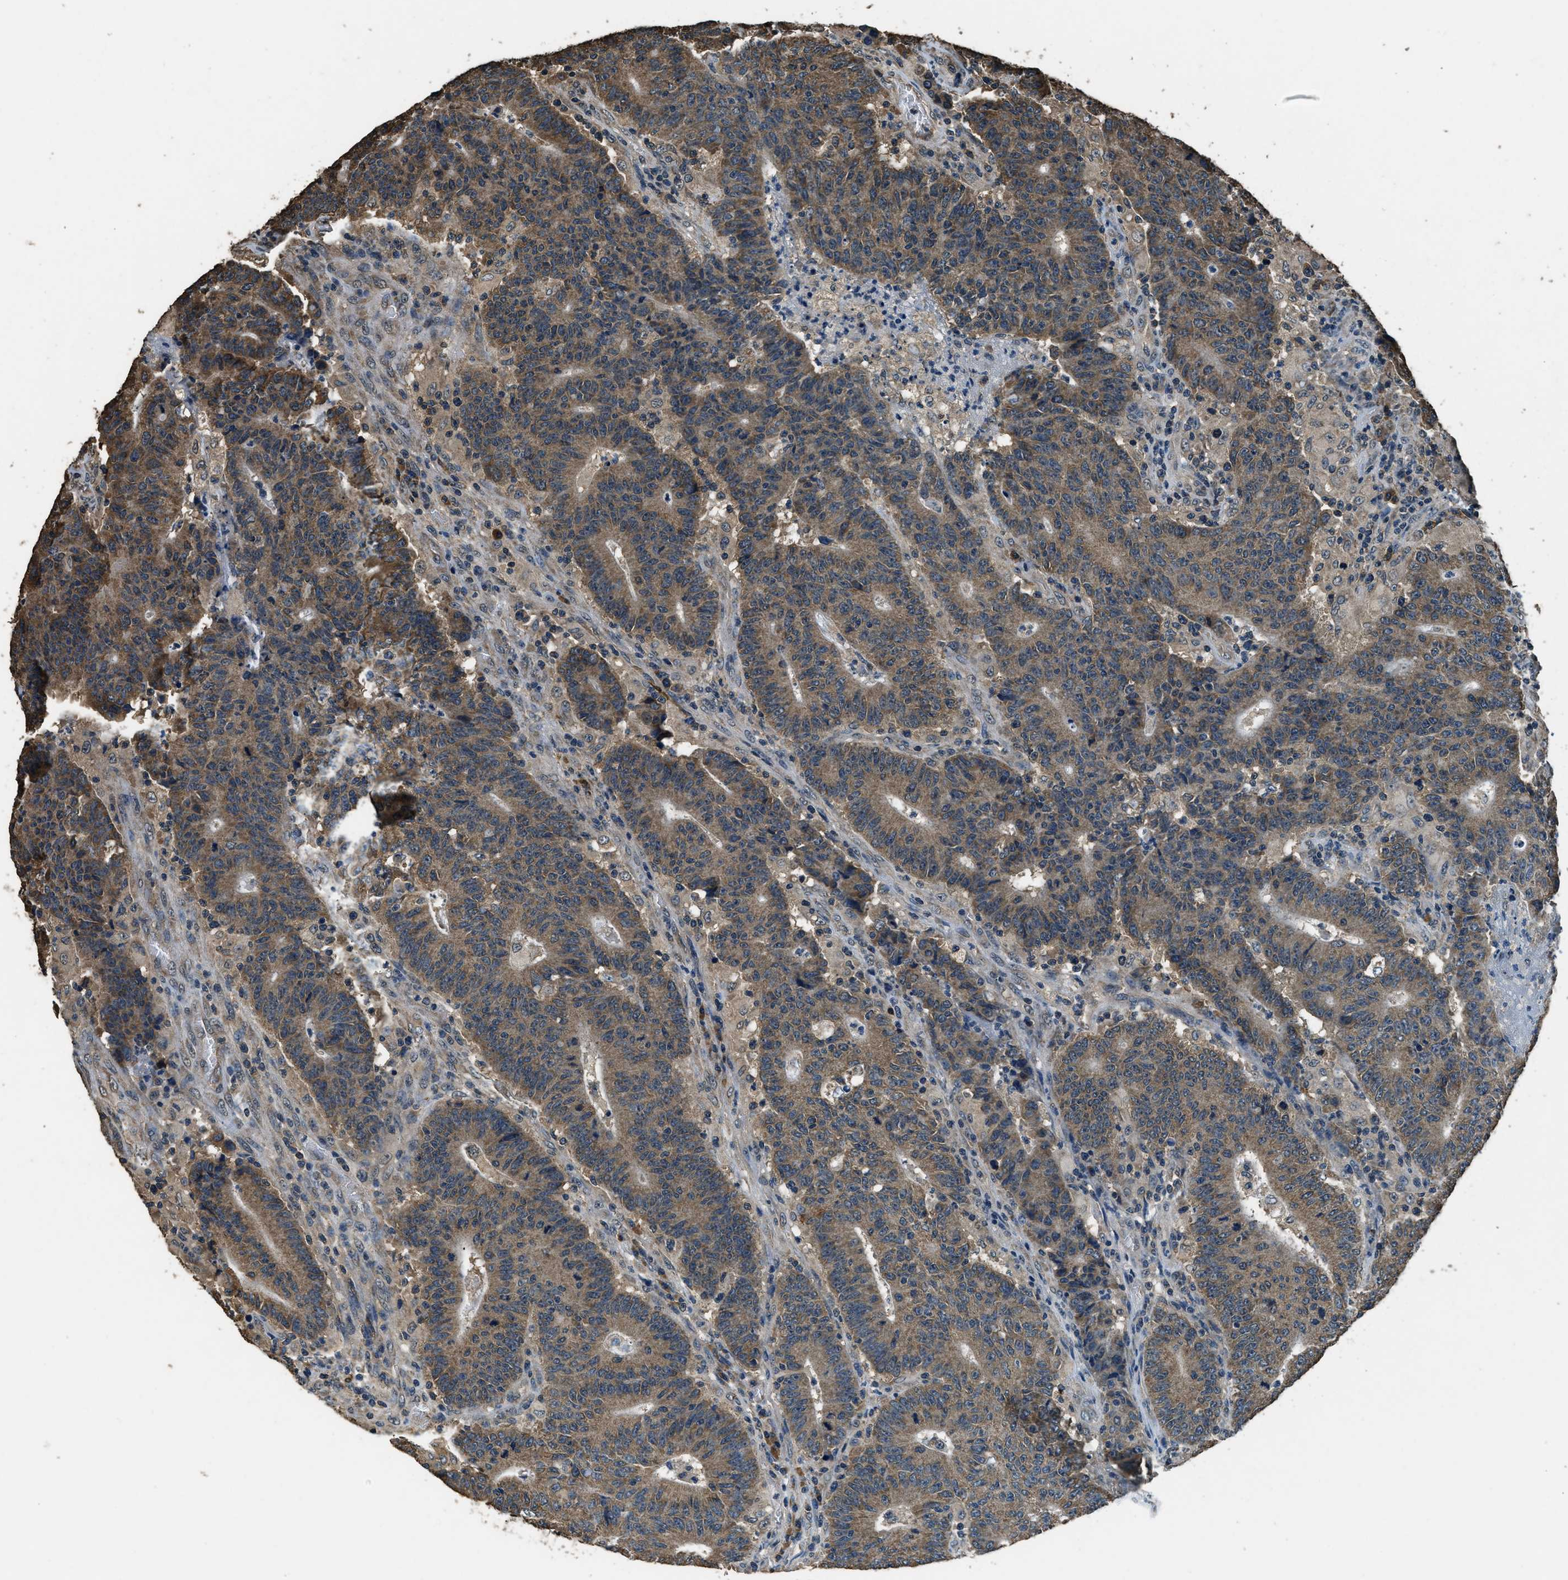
{"staining": {"intensity": "moderate", "quantity": ">75%", "location": "cytoplasmic/membranous"}, "tissue": "colorectal cancer", "cell_type": "Tumor cells", "image_type": "cancer", "snomed": [{"axis": "morphology", "description": "Normal tissue, NOS"}, {"axis": "morphology", "description": "Adenocarcinoma, NOS"}, {"axis": "topography", "description": "Colon"}], "caption": "Brown immunohistochemical staining in human colorectal cancer displays moderate cytoplasmic/membranous positivity in about >75% of tumor cells.", "gene": "SALL3", "patient": {"sex": "female", "age": 75}}